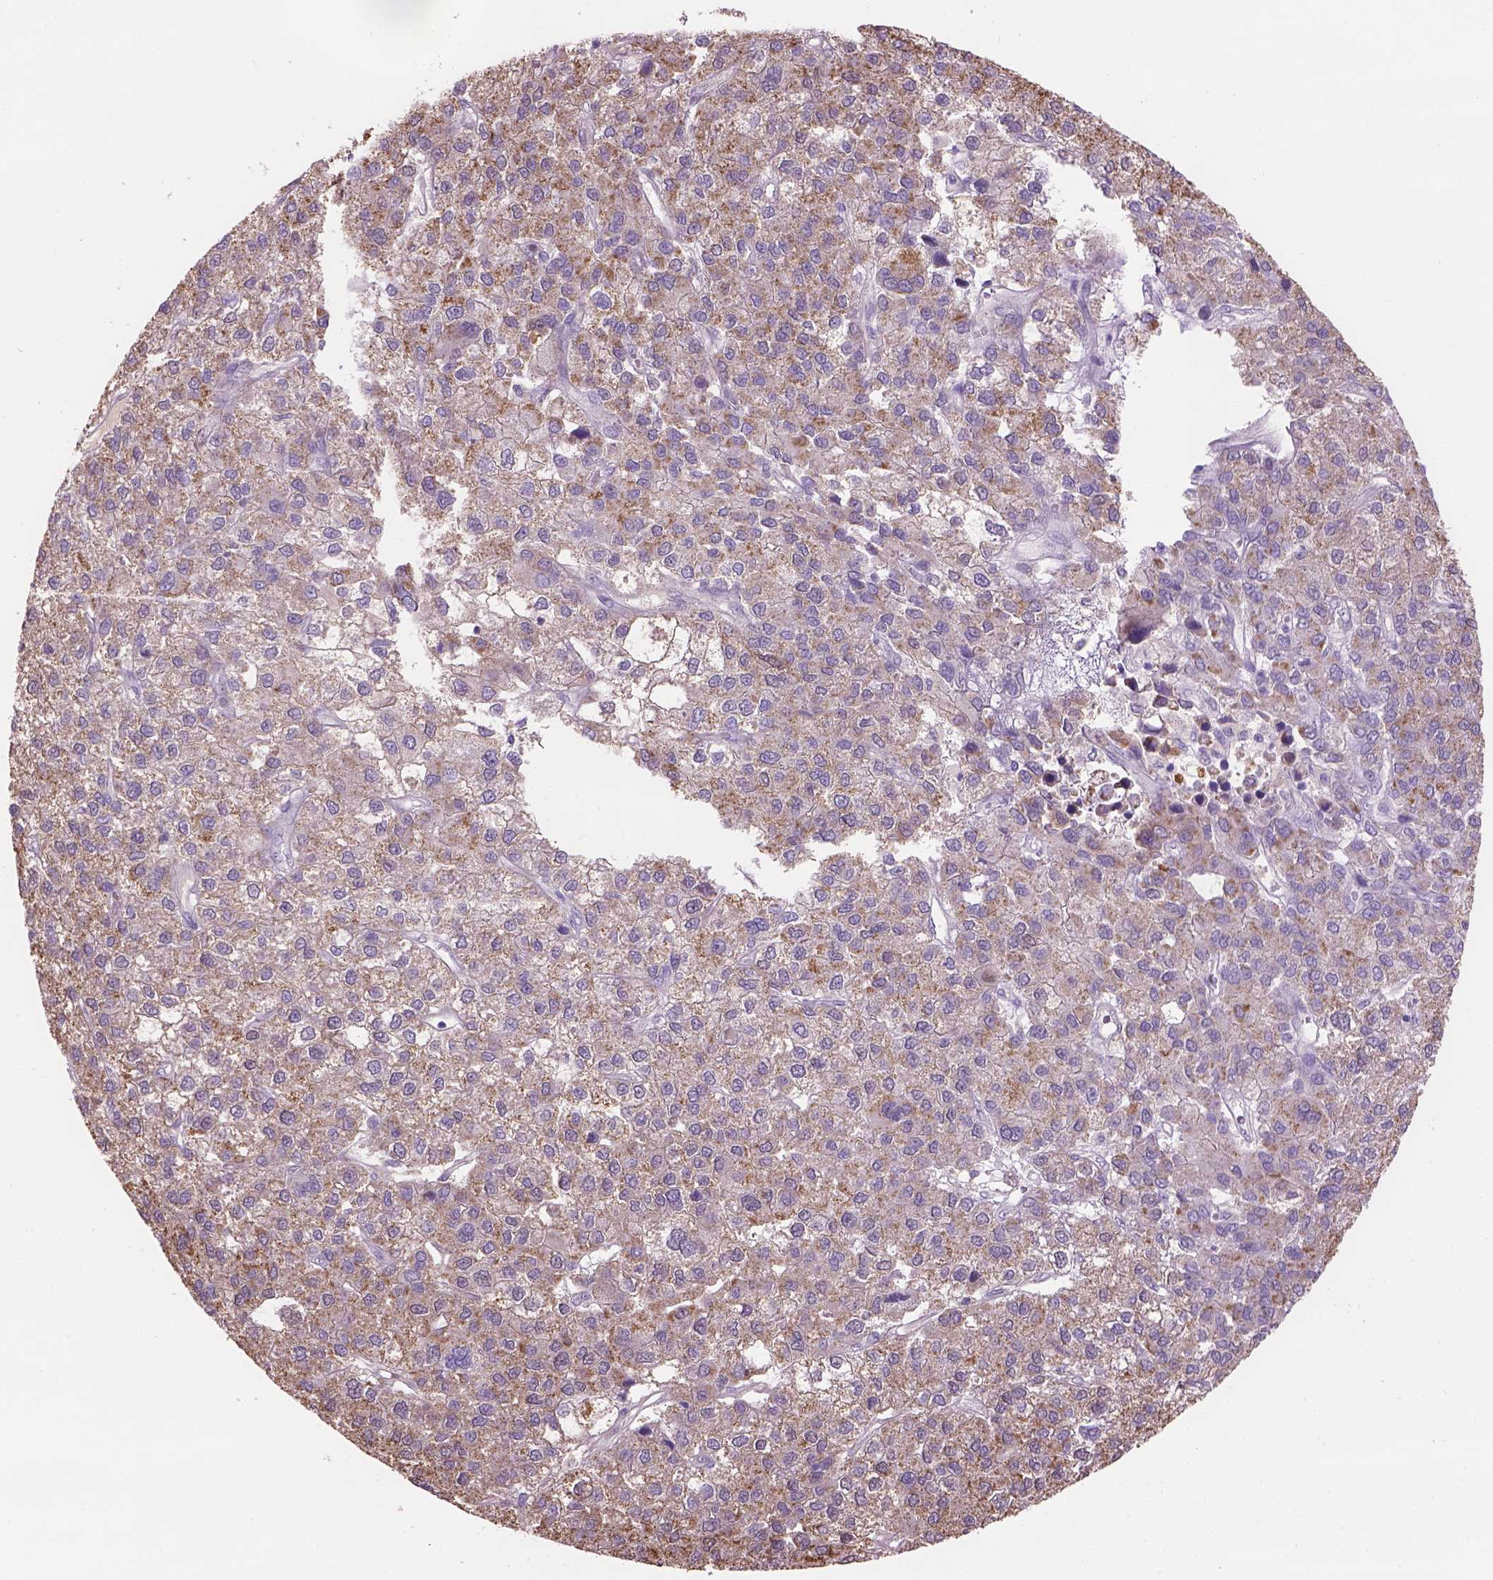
{"staining": {"intensity": "moderate", "quantity": ">75%", "location": "cytoplasmic/membranous"}, "tissue": "liver cancer", "cell_type": "Tumor cells", "image_type": "cancer", "snomed": [{"axis": "morphology", "description": "Carcinoma, Hepatocellular, NOS"}, {"axis": "topography", "description": "Liver"}], "caption": "Liver cancer (hepatocellular carcinoma) stained for a protein (brown) exhibits moderate cytoplasmic/membranous positive expression in about >75% of tumor cells.", "gene": "CD84", "patient": {"sex": "female", "age": 41}}